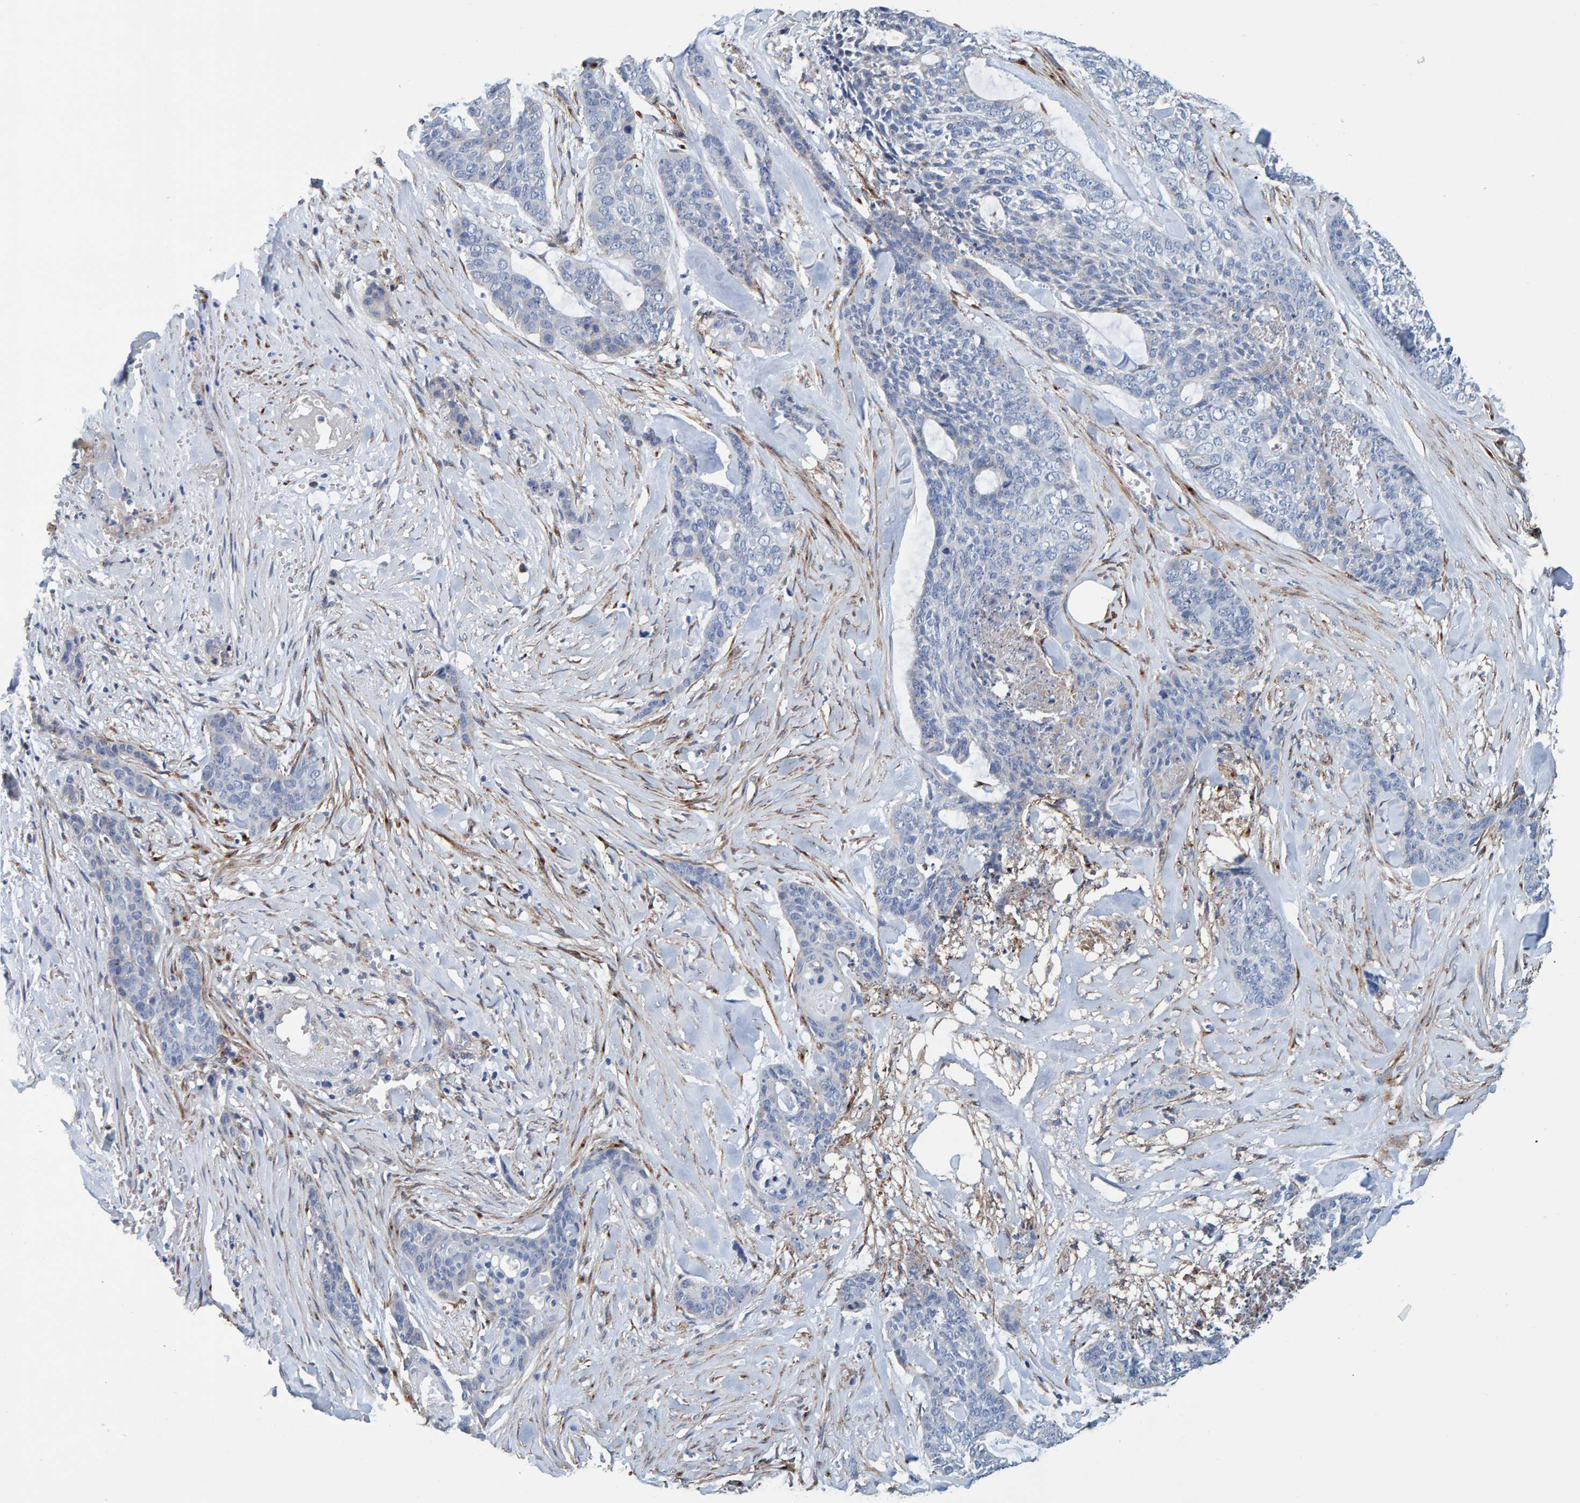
{"staining": {"intensity": "negative", "quantity": "none", "location": "none"}, "tissue": "skin cancer", "cell_type": "Tumor cells", "image_type": "cancer", "snomed": [{"axis": "morphology", "description": "Basal cell carcinoma"}, {"axis": "topography", "description": "Skin"}], "caption": "This is a photomicrograph of immunohistochemistry (IHC) staining of skin cancer (basal cell carcinoma), which shows no expression in tumor cells.", "gene": "LRP1", "patient": {"sex": "female", "age": 64}}